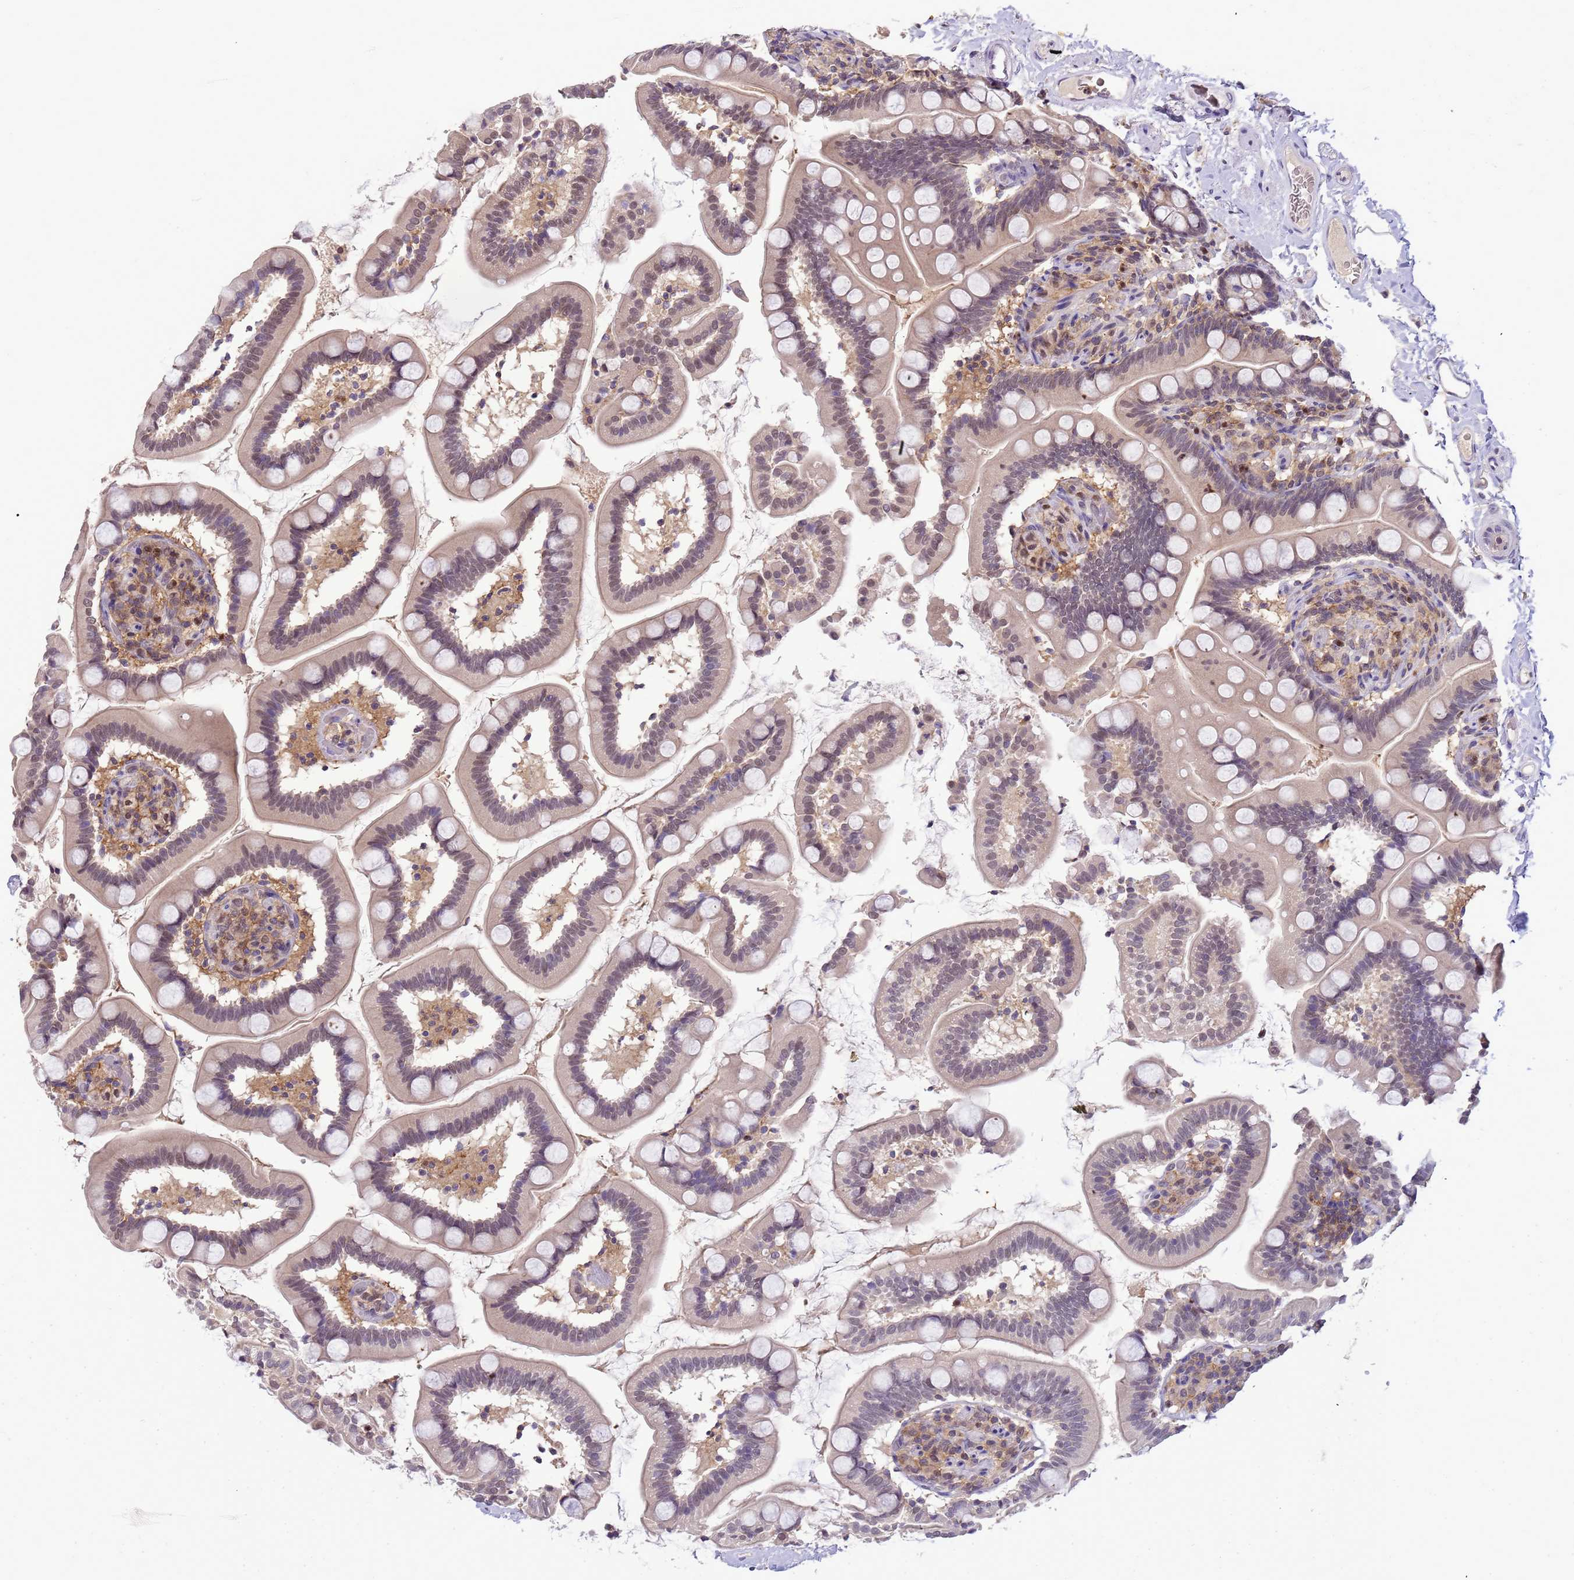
{"staining": {"intensity": "weak", "quantity": "25%-75%", "location": "nuclear"}, "tissue": "small intestine", "cell_type": "Glandular cells", "image_type": "normal", "snomed": [{"axis": "morphology", "description": "Normal tissue, NOS"}, {"axis": "topography", "description": "Small intestine"}], "caption": "Glandular cells demonstrate weak nuclear positivity in approximately 25%-75% of cells in benign small intestine. (Brightfield microscopy of DAB IHC at high magnification).", "gene": "CD53", "patient": {"sex": "female", "age": 64}}